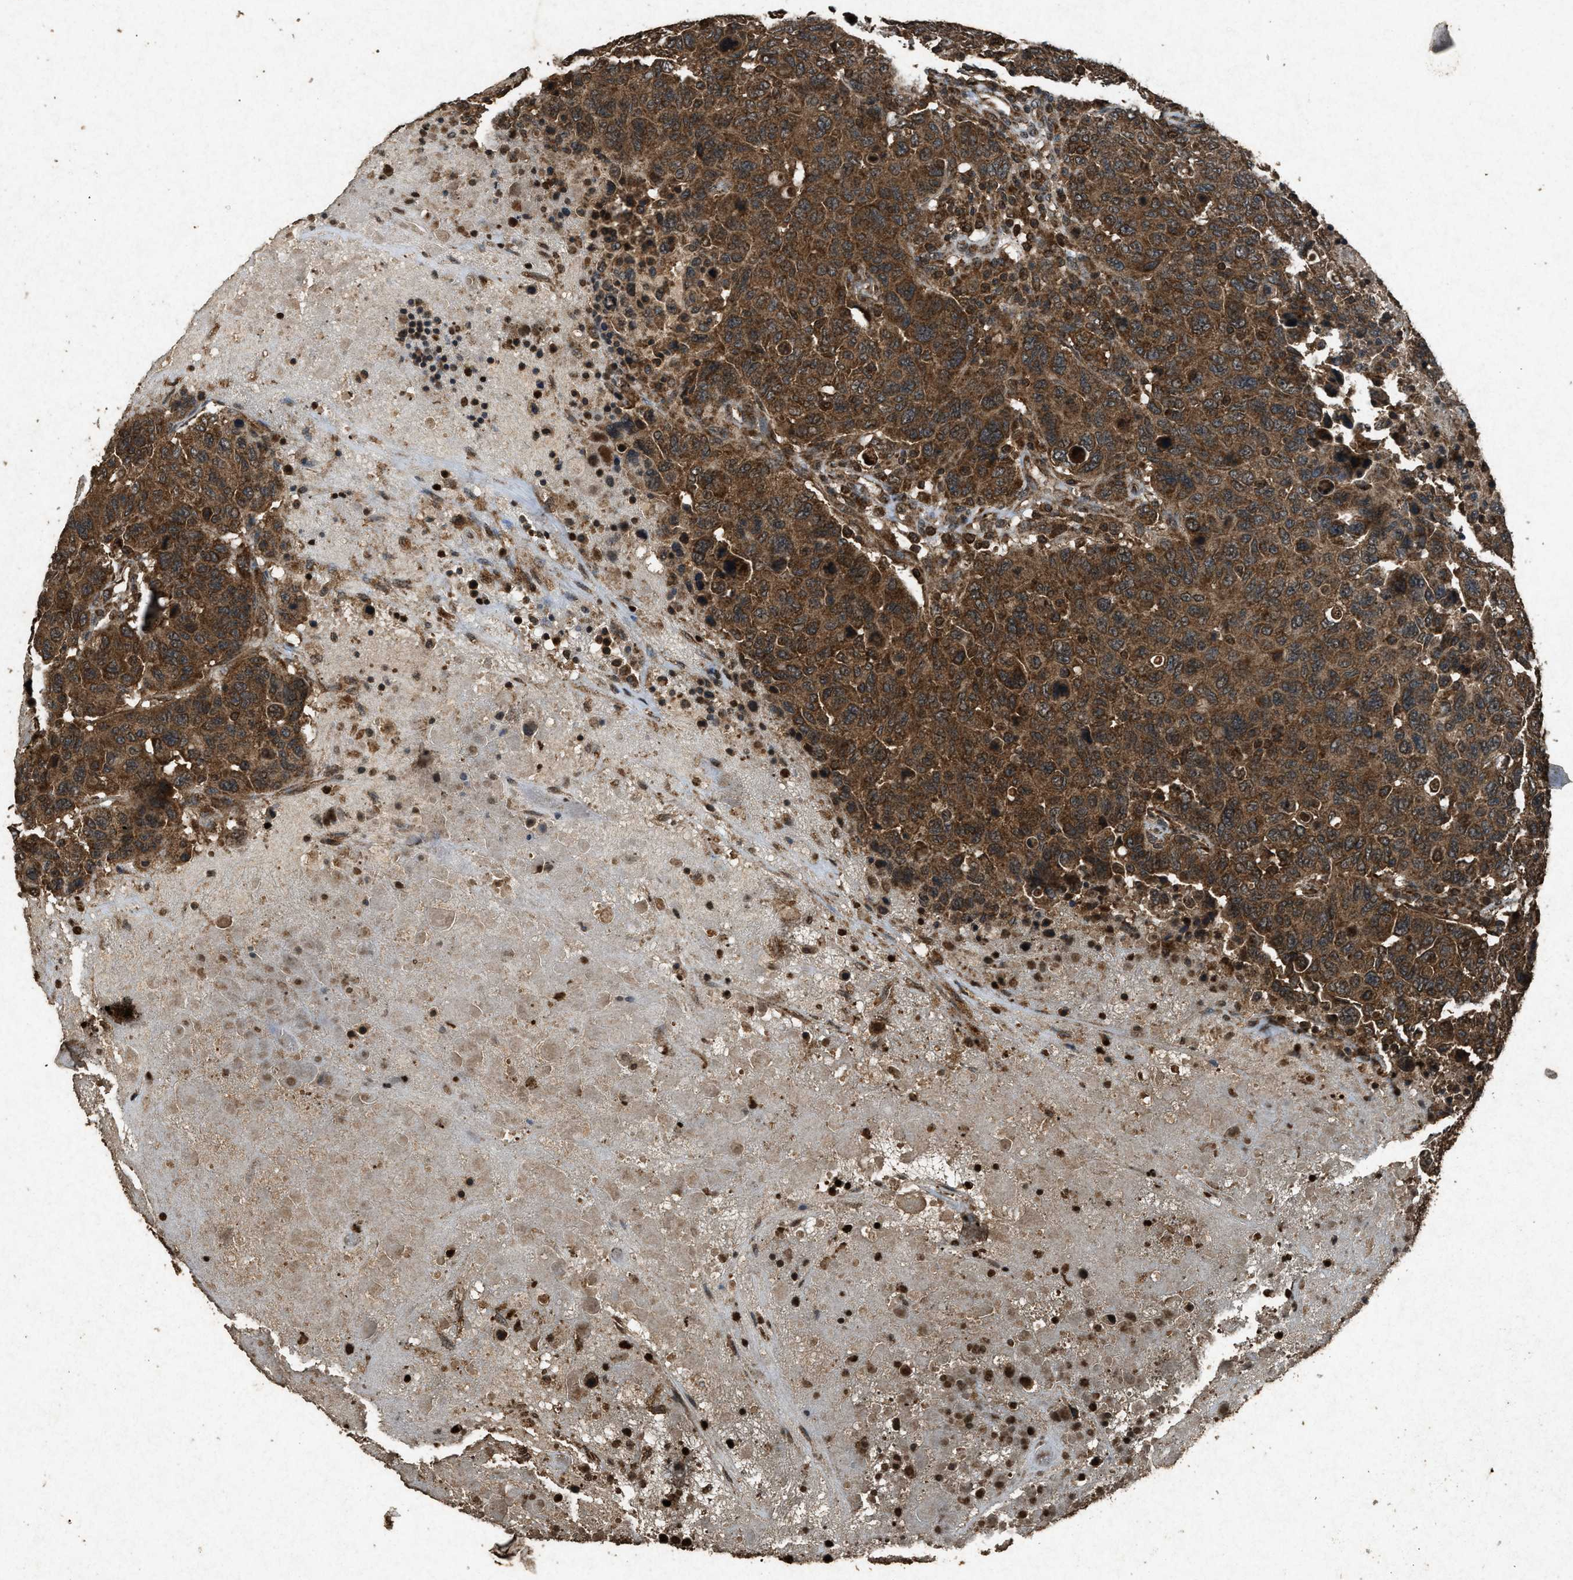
{"staining": {"intensity": "strong", "quantity": ">75%", "location": "cytoplasmic/membranous"}, "tissue": "breast cancer", "cell_type": "Tumor cells", "image_type": "cancer", "snomed": [{"axis": "morphology", "description": "Duct carcinoma"}, {"axis": "topography", "description": "Breast"}], "caption": "IHC histopathology image of breast invasive ductal carcinoma stained for a protein (brown), which shows high levels of strong cytoplasmic/membranous positivity in about >75% of tumor cells.", "gene": "OAS1", "patient": {"sex": "female", "age": 37}}